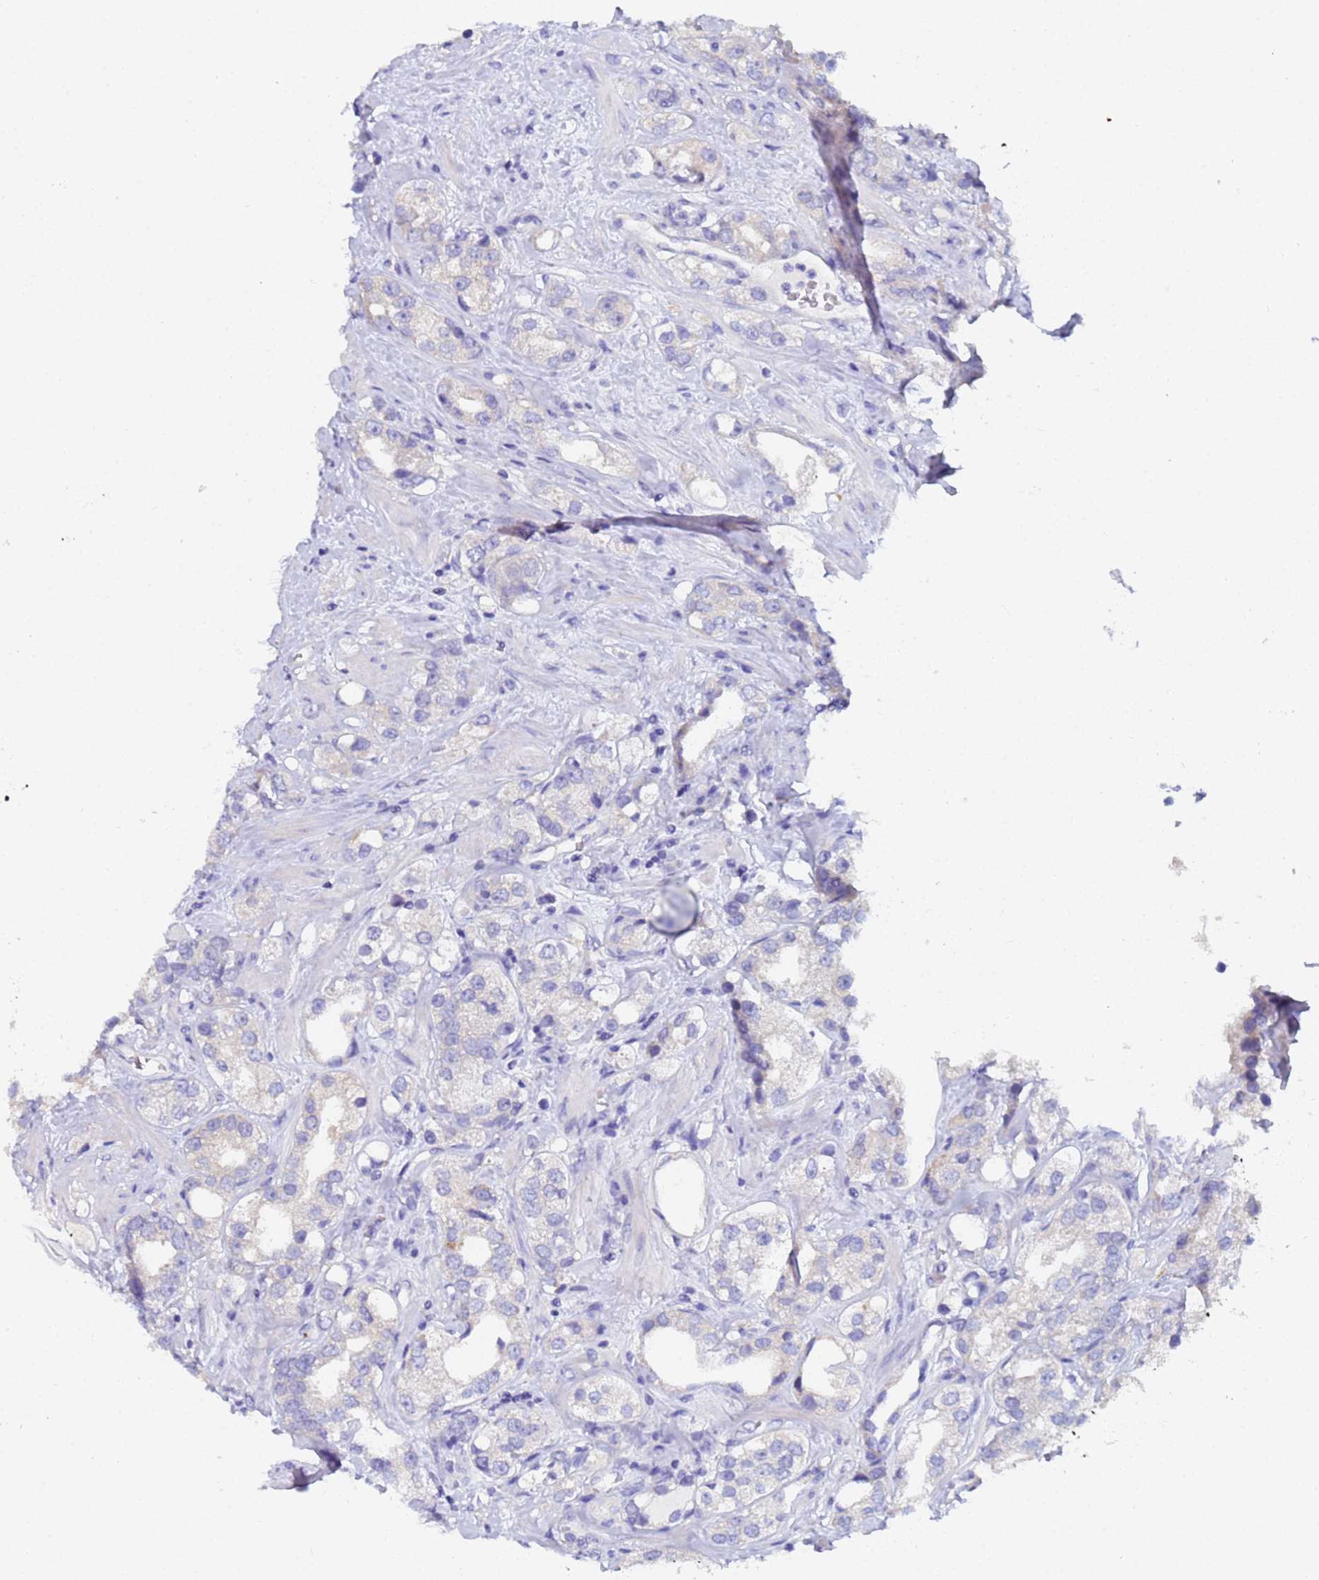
{"staining": {"intensity": "negative", "quantity": "none", "location": "none"}, "tissue": "prostate cancer", "cell_type": "Tumor cells", "image_type": "cancer", "snomed": [{"axis": "morphology", "description": "Adenocarcinoma, NOS"}, {"axis": "topography", "description": "Prostate"}], "caption": "DAB (3,3'-diaminobenzidine) immunohistochemical staining of human prostate cancer (adenocarcinoma) shows no significant staining in tumor cells. (DAB immunohistochemistry visualized using brightfield microscopy, high magnification).", "gene": "UBE2O", "patient": {"sex": "male", "age": 79}}